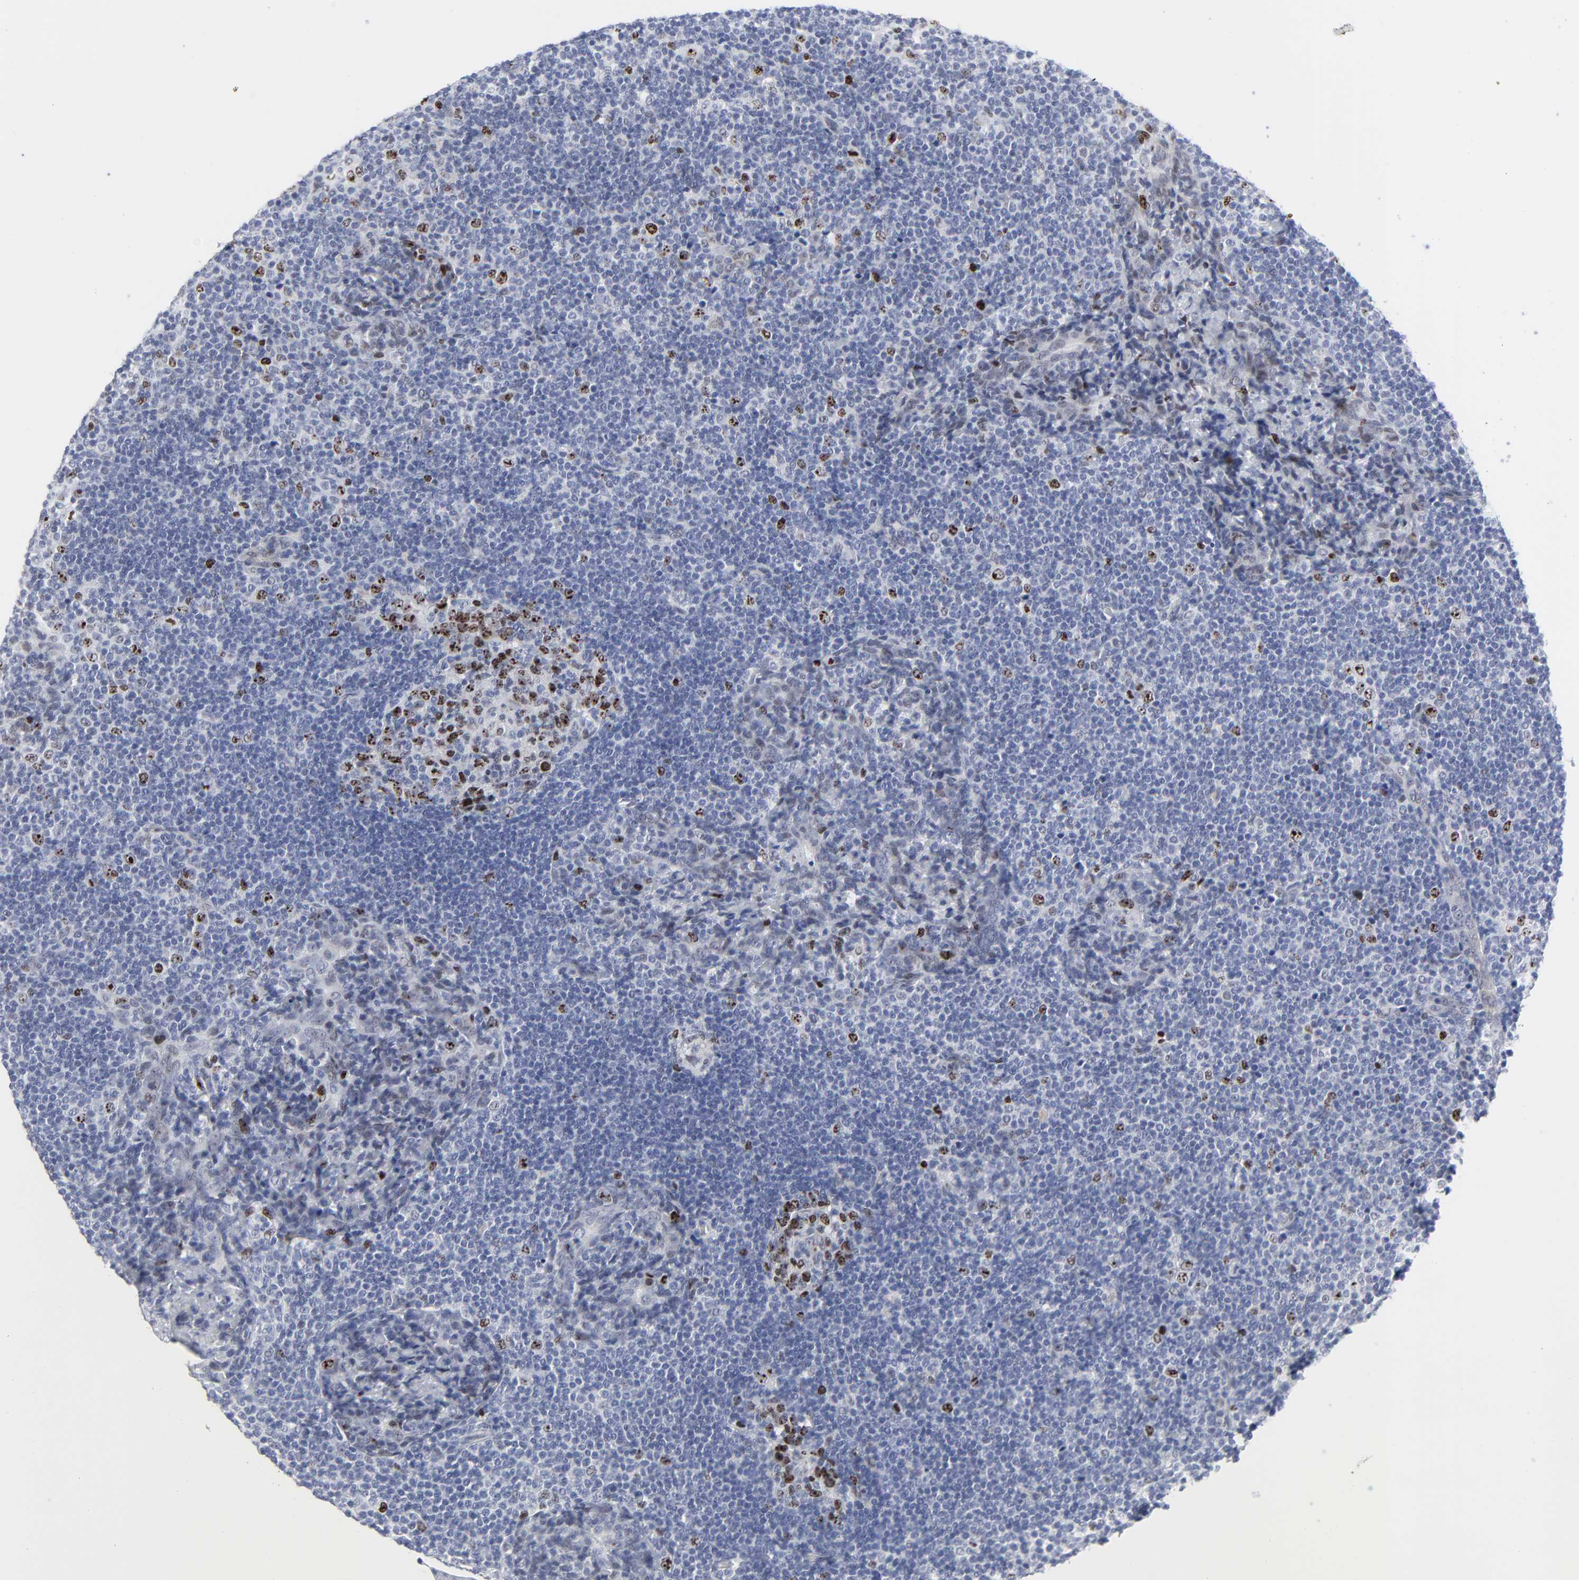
{"staining": {"intensity": "moderate", "quantity": ">75%", "location": "nuclear"}, "tissue": "lymph node", "cell_type": "Germinal center cells", "image_type": "normal", "snomed": [{"axis": "morphology", "description": "Normal tissue, NOS"}, {"axis": "morphology", "description": "Uncertain malignant potential"}, {"axis": "topography", "description": "Lymph node"}, {"axis": "topography", "description": "Salivary gland, NOS"}], "caption": "The histopathology image reveals staining of benign lymph node, revealing moderate nuclear protein expression (brown color) within germinal center cells.", "gene": "ZNF589", "patient": {"sex": "female", "age": 51}}